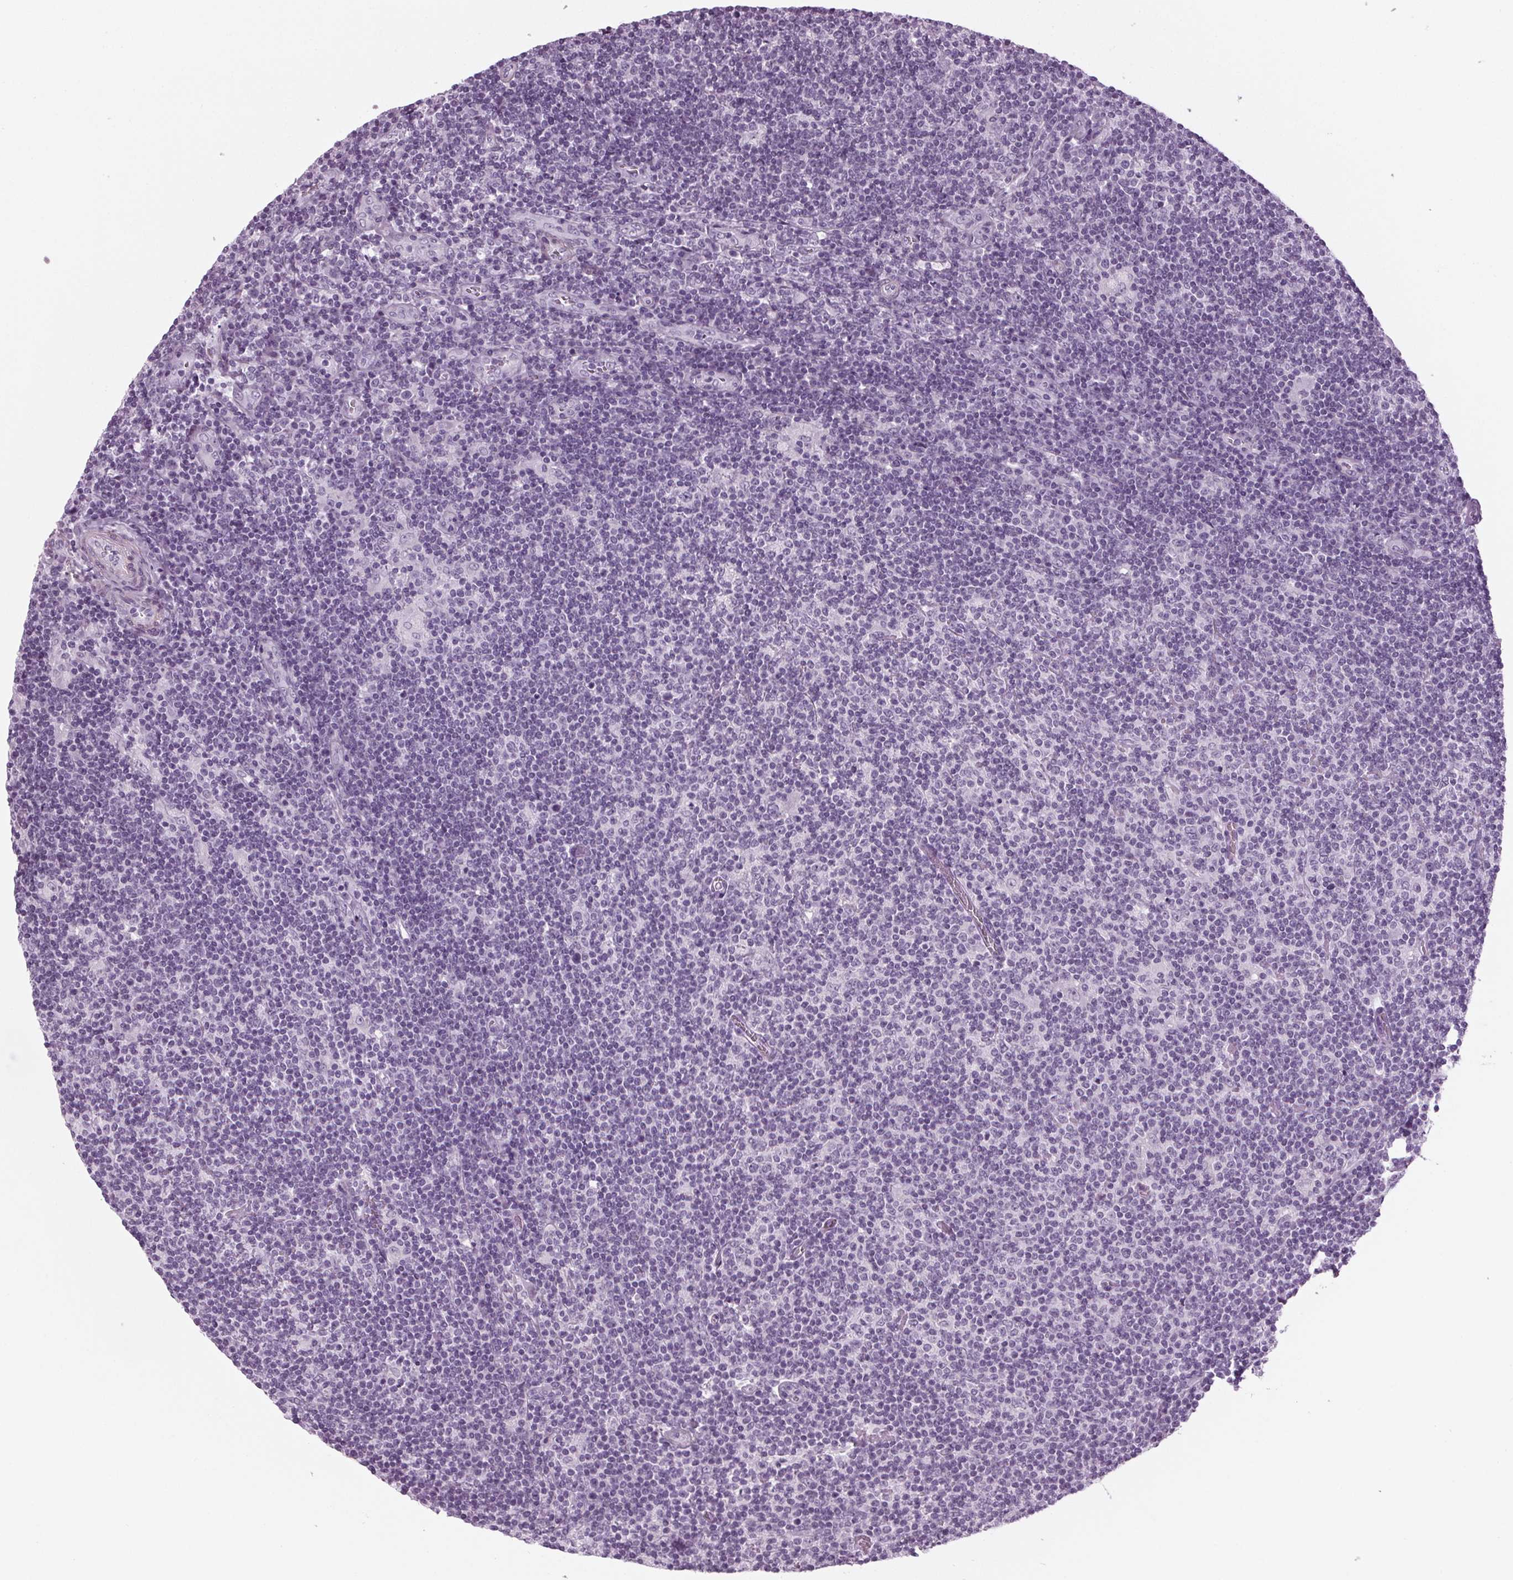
{"staining": {"intensity": "negative", "quantity": "none", "location": "none"}, "tissue": "lymphoma", "cell_type": "Tumor cells", "image_type": "cancer", "snomed": [{"axis": "morphology", "description": "Hodgkin's disease, NOS"}, {"axis": "topography", "description": "Lymph node"}], "caption": "This histopathology image is of lymphoma stained with immunohistochemistry to label a protein in brown with the nuclei are counter-stained blue. There is no expression in tumor cells.", "gene": "BHLHE22", "patient": {"sex": "male", "age": 40}}